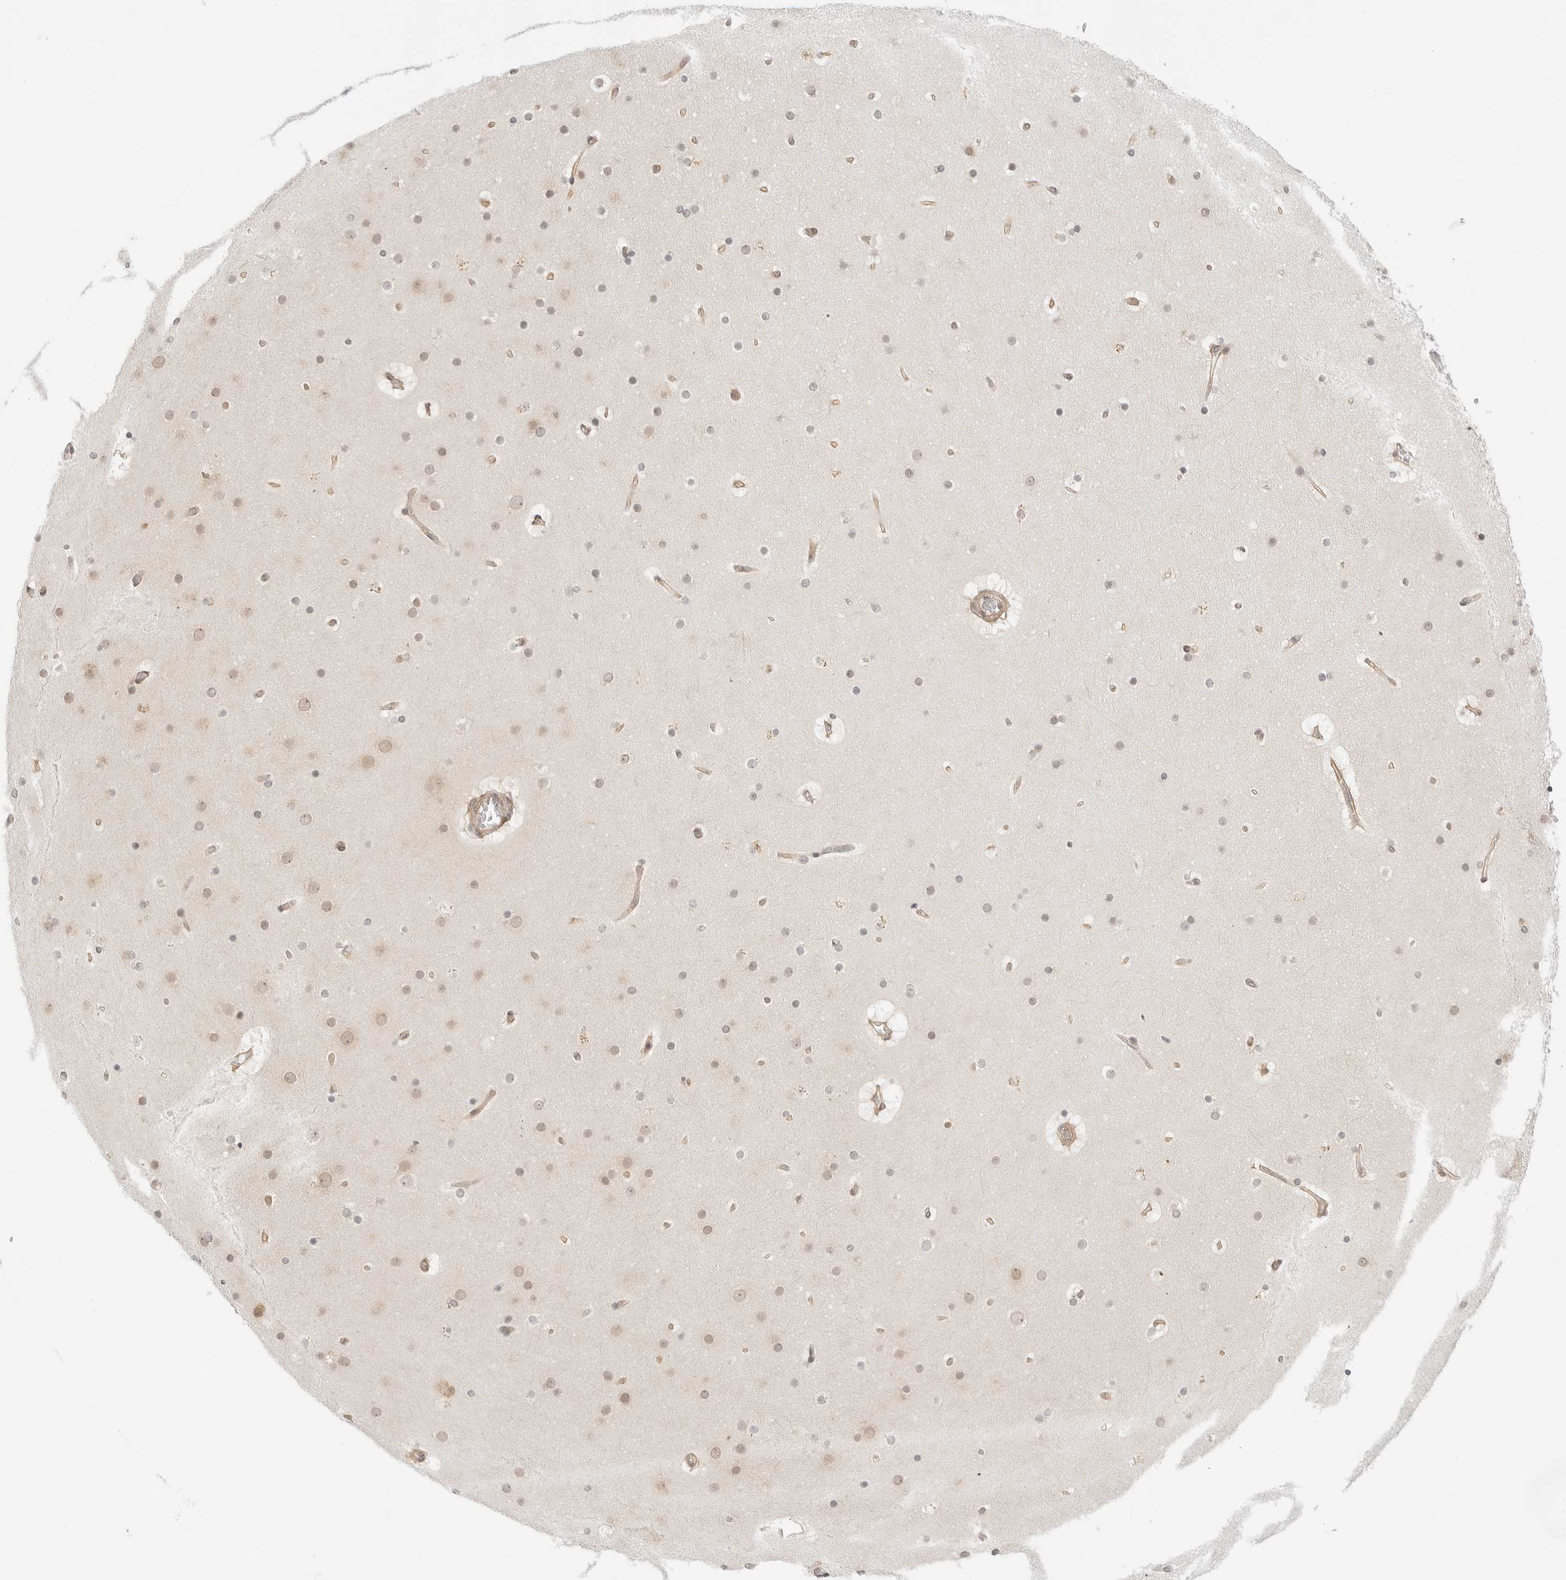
{"staining": {"intensity": "moderate", "quantity": "25%-75%", "location": "cytoplasmic/membranous"}, "tissue": "cerebral cortex", "cell_type": "Endothelial cells", "image_type": "normal", "snomed": [{"axis": "morphology", "description": "Normal tissue, NOS"}, {"axis": "topography", "description": "Cerebral cortex"}], "caption": "Protein staining demonstrates moderate cytoplasmic/membranous expression in about 25%-75% of endothelial cells in benign cerebral cortex.", "gene": "TCP1", "patient": {"sex": "male", "age": 57}}